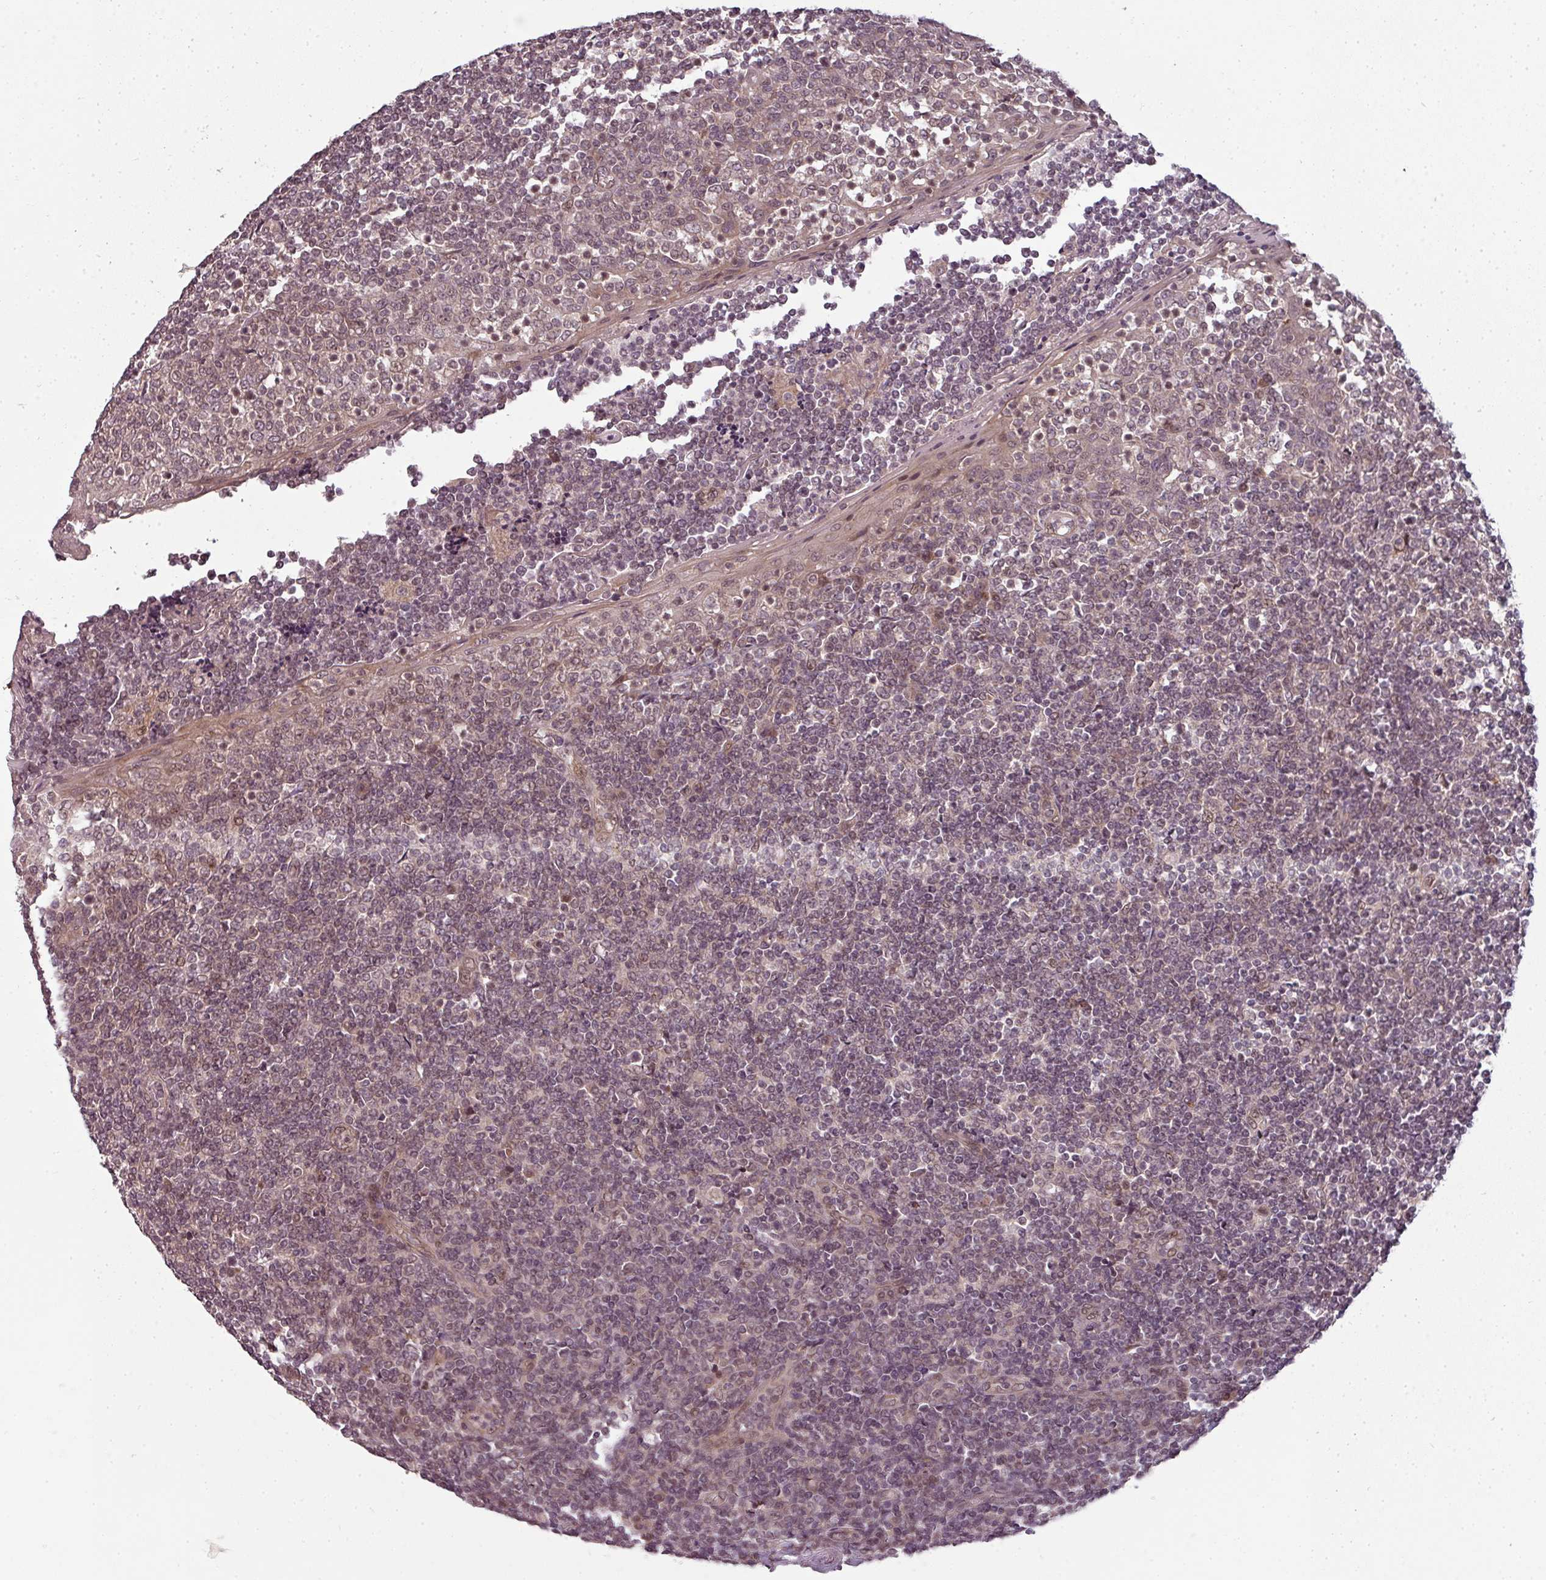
{"staining": {"intensity": "weak", "quantity": "25%-75%", "location": "cytoplasmic/membranous,nuclear"}, "tissue": "tonsil", "cell_type": "Germinal center cells", "image_type": "normal", "snomed": [{"axis": "morphology", "description": "Normal tissue, NOS"}, {"axis": "topography", "description": "Tonsil"}], "caption": "Immunohistochemical staining of benign human tonsil shows 25%-75% levels of weak cytoplasmic/membranous,nuclear protein expression in about 25%-75% of germinal center cells.", "gene": "CLIC1", "patient": {"sex": "female", "age": 19}}